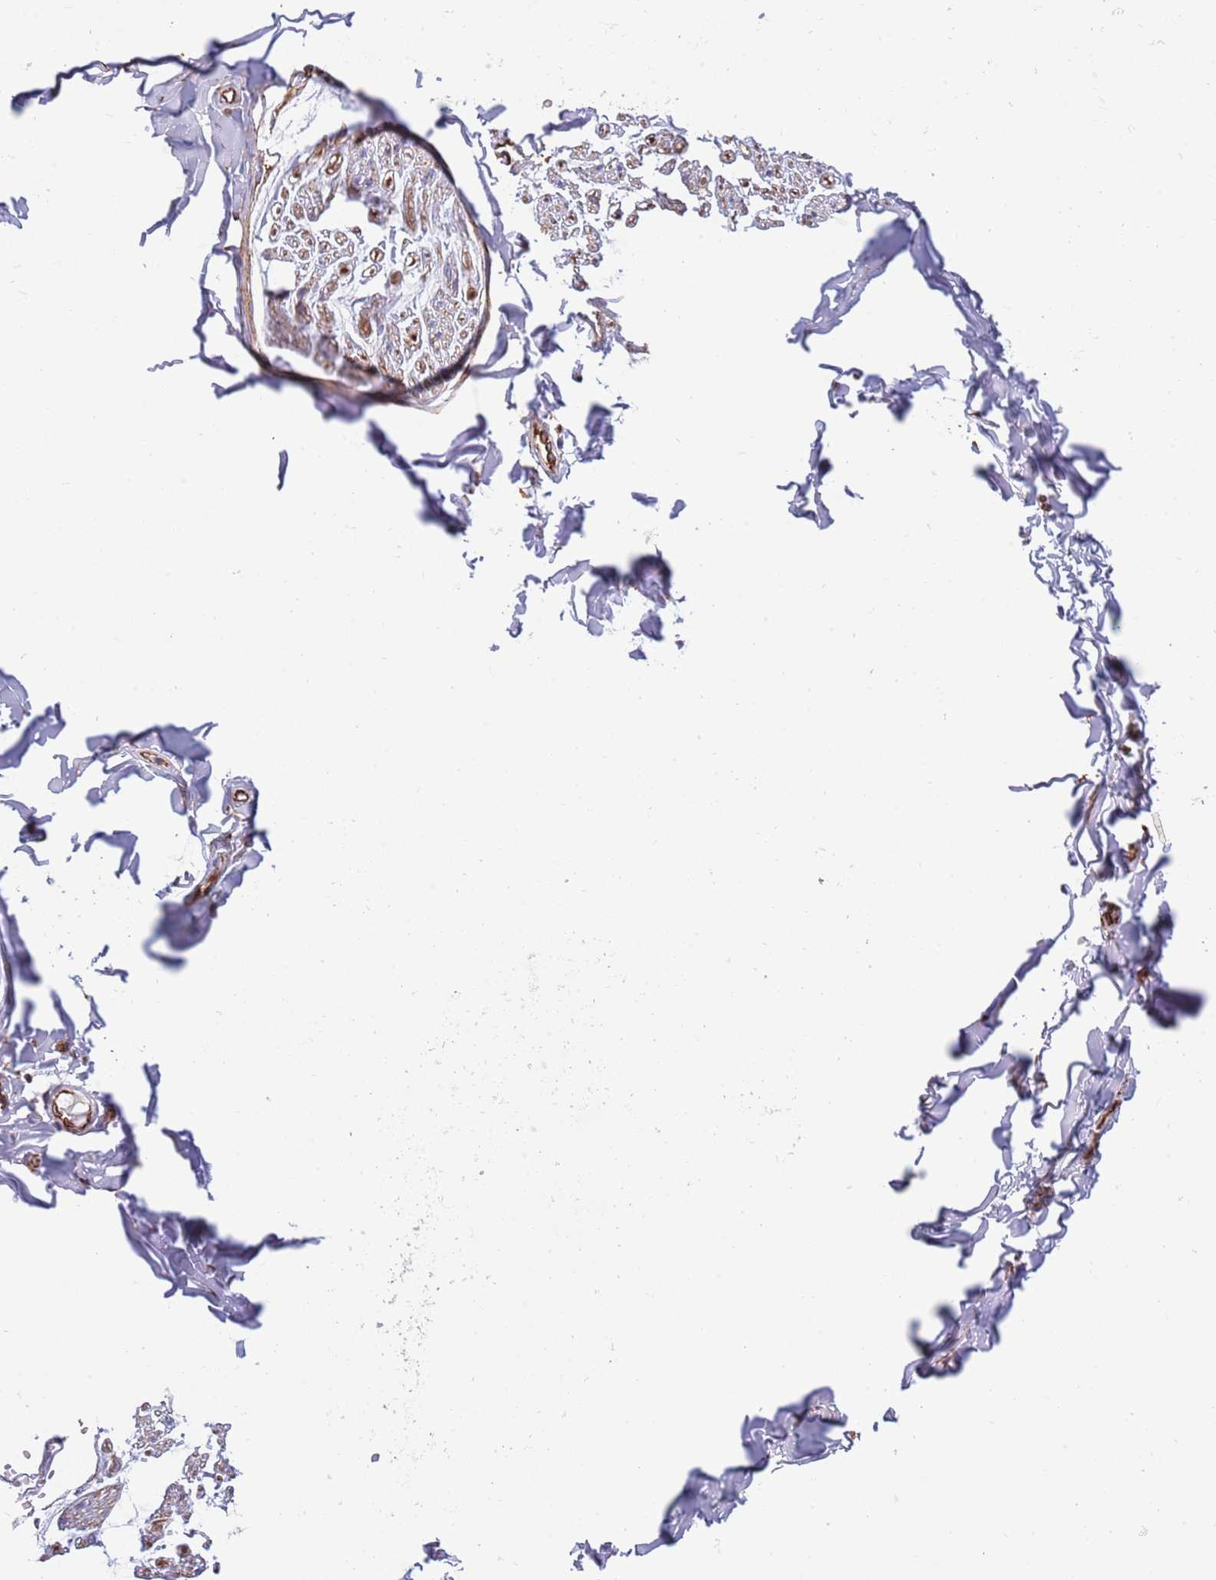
{"staining": {"intensity": "negative", "quantity": "none", "location": "none"}, "tissue": "adipose tissue", "cell_type": "Adipocytes", "image_type": "normal", "snomed": [{"axis": "morphology", "description": "Normal tissue, NOS"}, {"axis": "topography", "description": "Salivary gland"}, {"axis": "topography", "description": "Peripheral nerve tissue"}], "caption": "Adipocytes are negative for brown protein staining in benign adipose tissue. (DAB immunohistochemistry visualized using brightfield microscopy, high magnification).", "gene": "MOGAT1", "patient": {"sex": "male", "age": 38}}